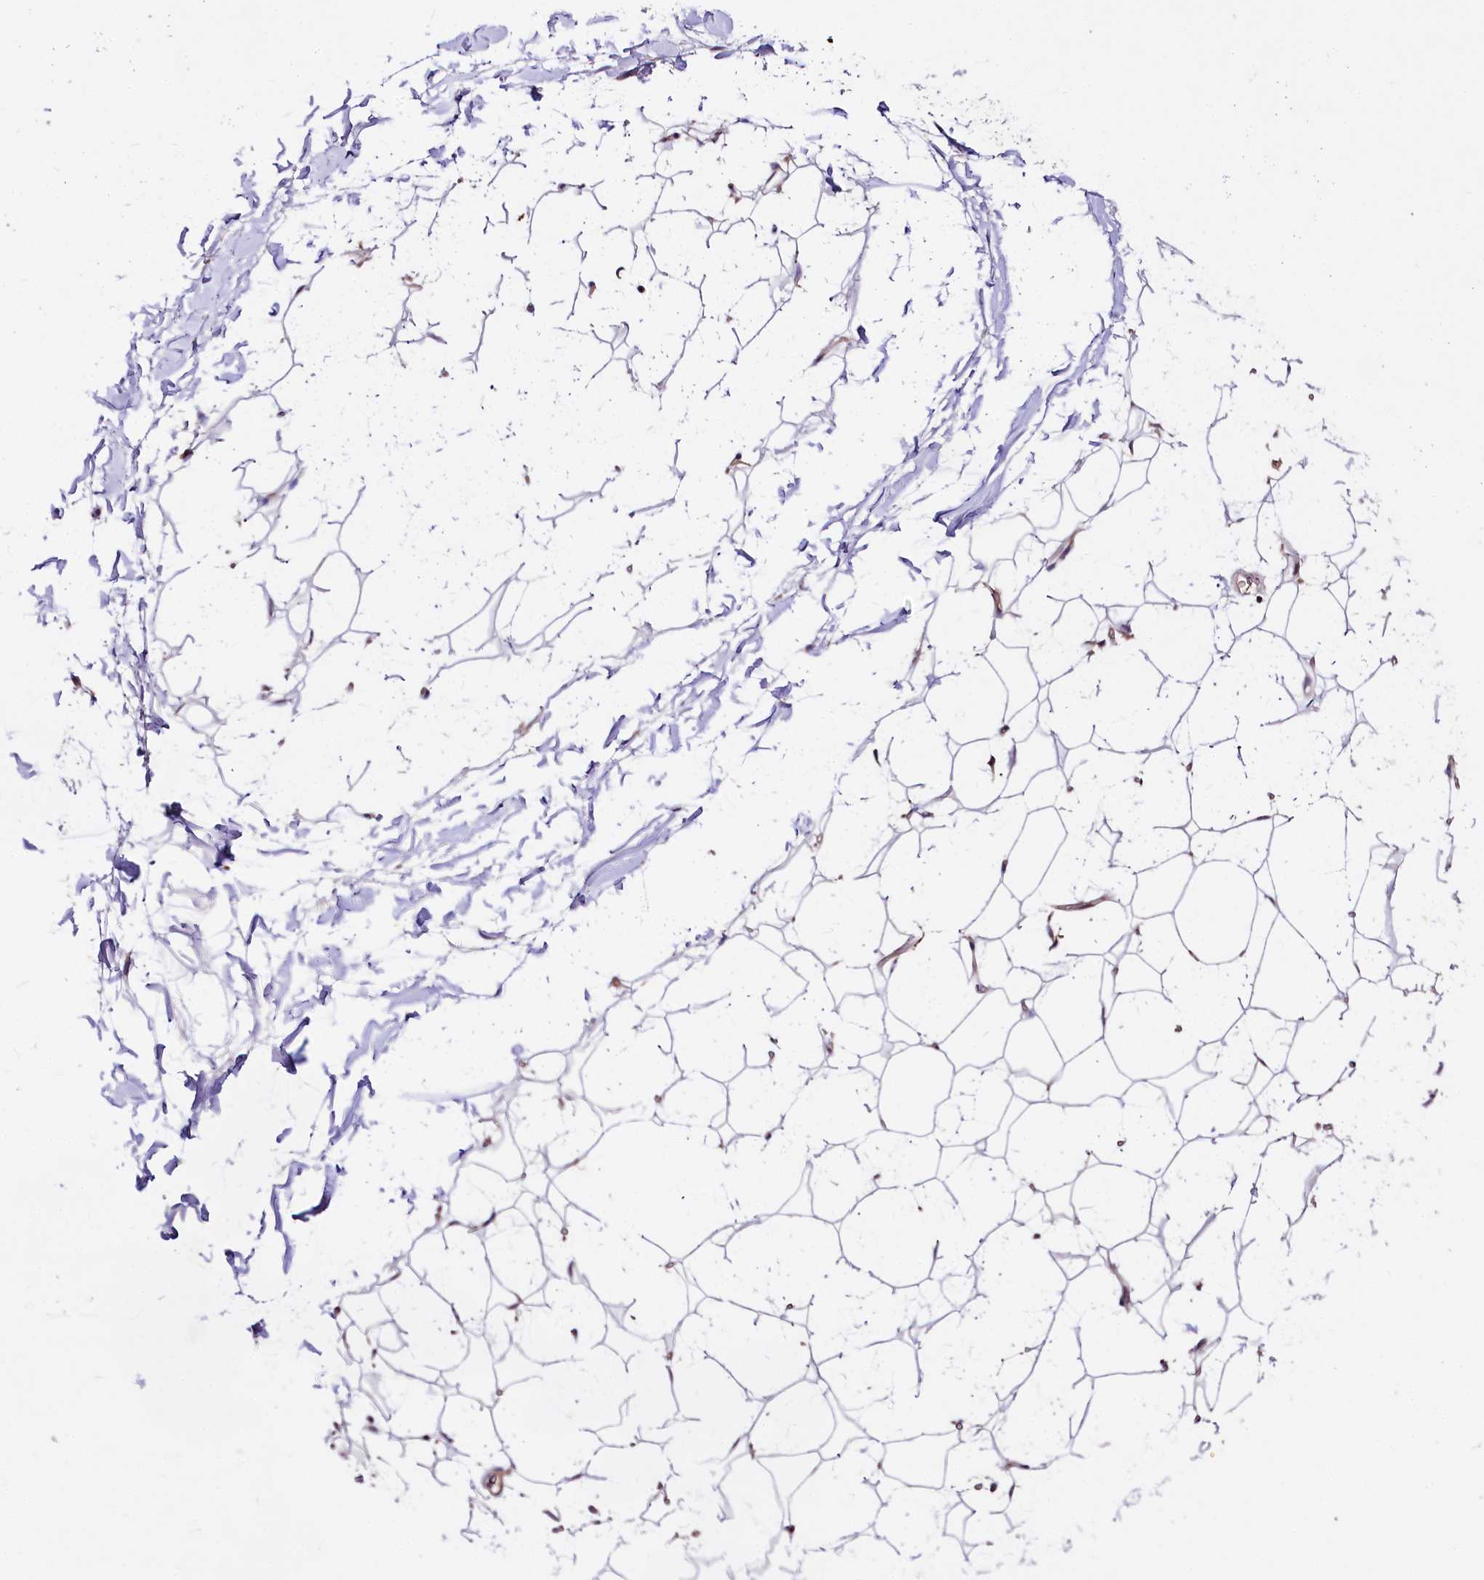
{"staining": {"intensity": "moderate", "quantity": "<25%", "location": "cytoplasmic/membranous"}, "tissue": "adipose tissue", "cell_type": "Adipocytes", "image_type": "normal", "snomed": [{"axis": "morphology", "description": "Normal tissue, NOS"}, {"axis": "topography", "description": "Breast"}], "caption": "Adipose tissue stained with a brown dye reveals moderate cytoplasmic/membranous positive staining in approximately <25% of adipocytes.", "gene": "TAFAZZIN", "patient": {"sex": "female", "age": 26}}